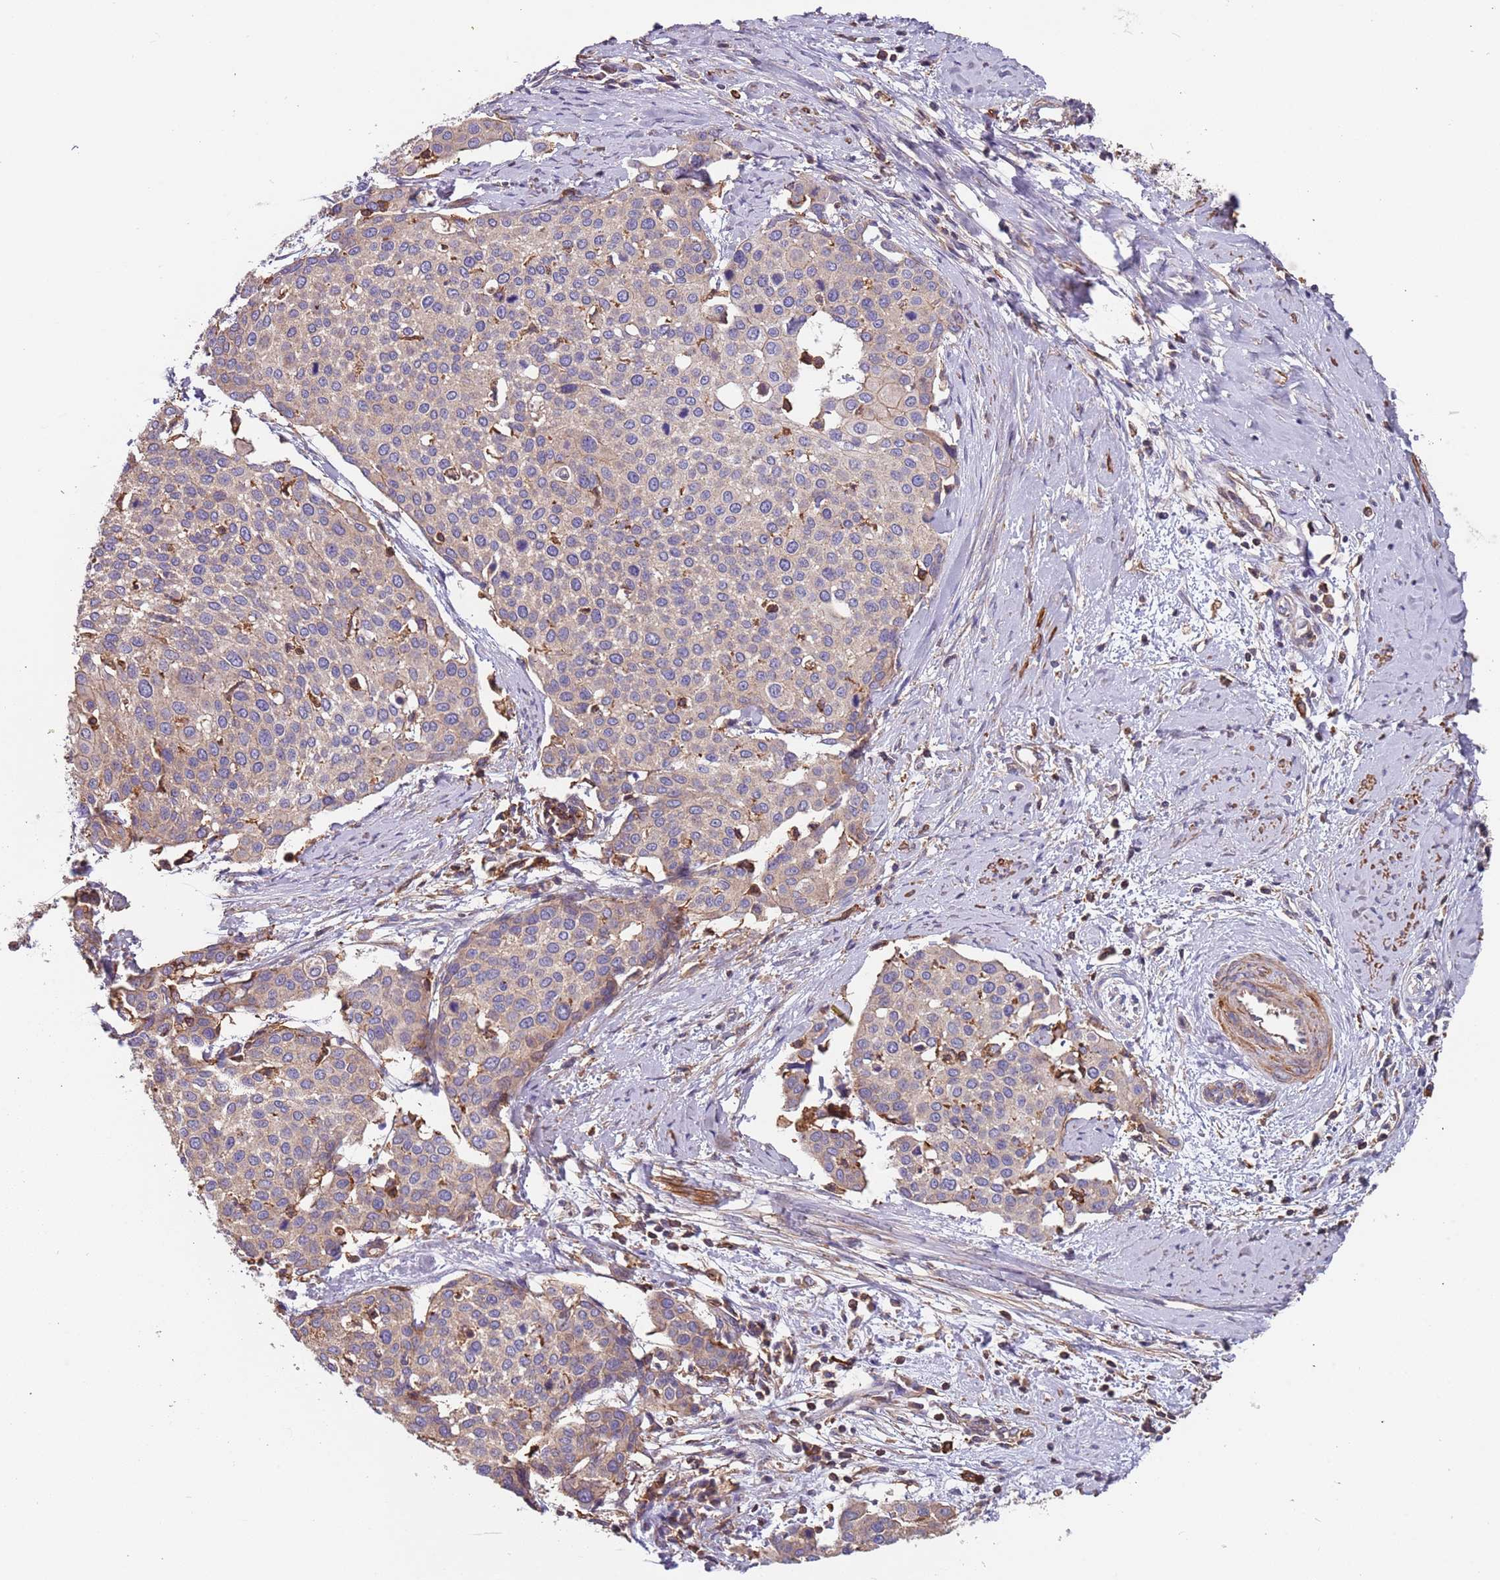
{"staining": {"intensity": "weak", "quantity": "<25%", "location": "cytoplasmic/membranous"}, "tissue": "cervical cancer", "cell_type": "Tumor cells", "image_type": "cancer", "snomed": [{"axis": "morphology", "description": "Squamous cell carcinoma, NOS"}, {"axis": "topography", "description": "Cervix"}], "caption": "Tumor cells show no significant positivity in squamous cell carcinoma (cervical).", "gene": "SYT4", "patient": {"sex": "female", "age": 44}}